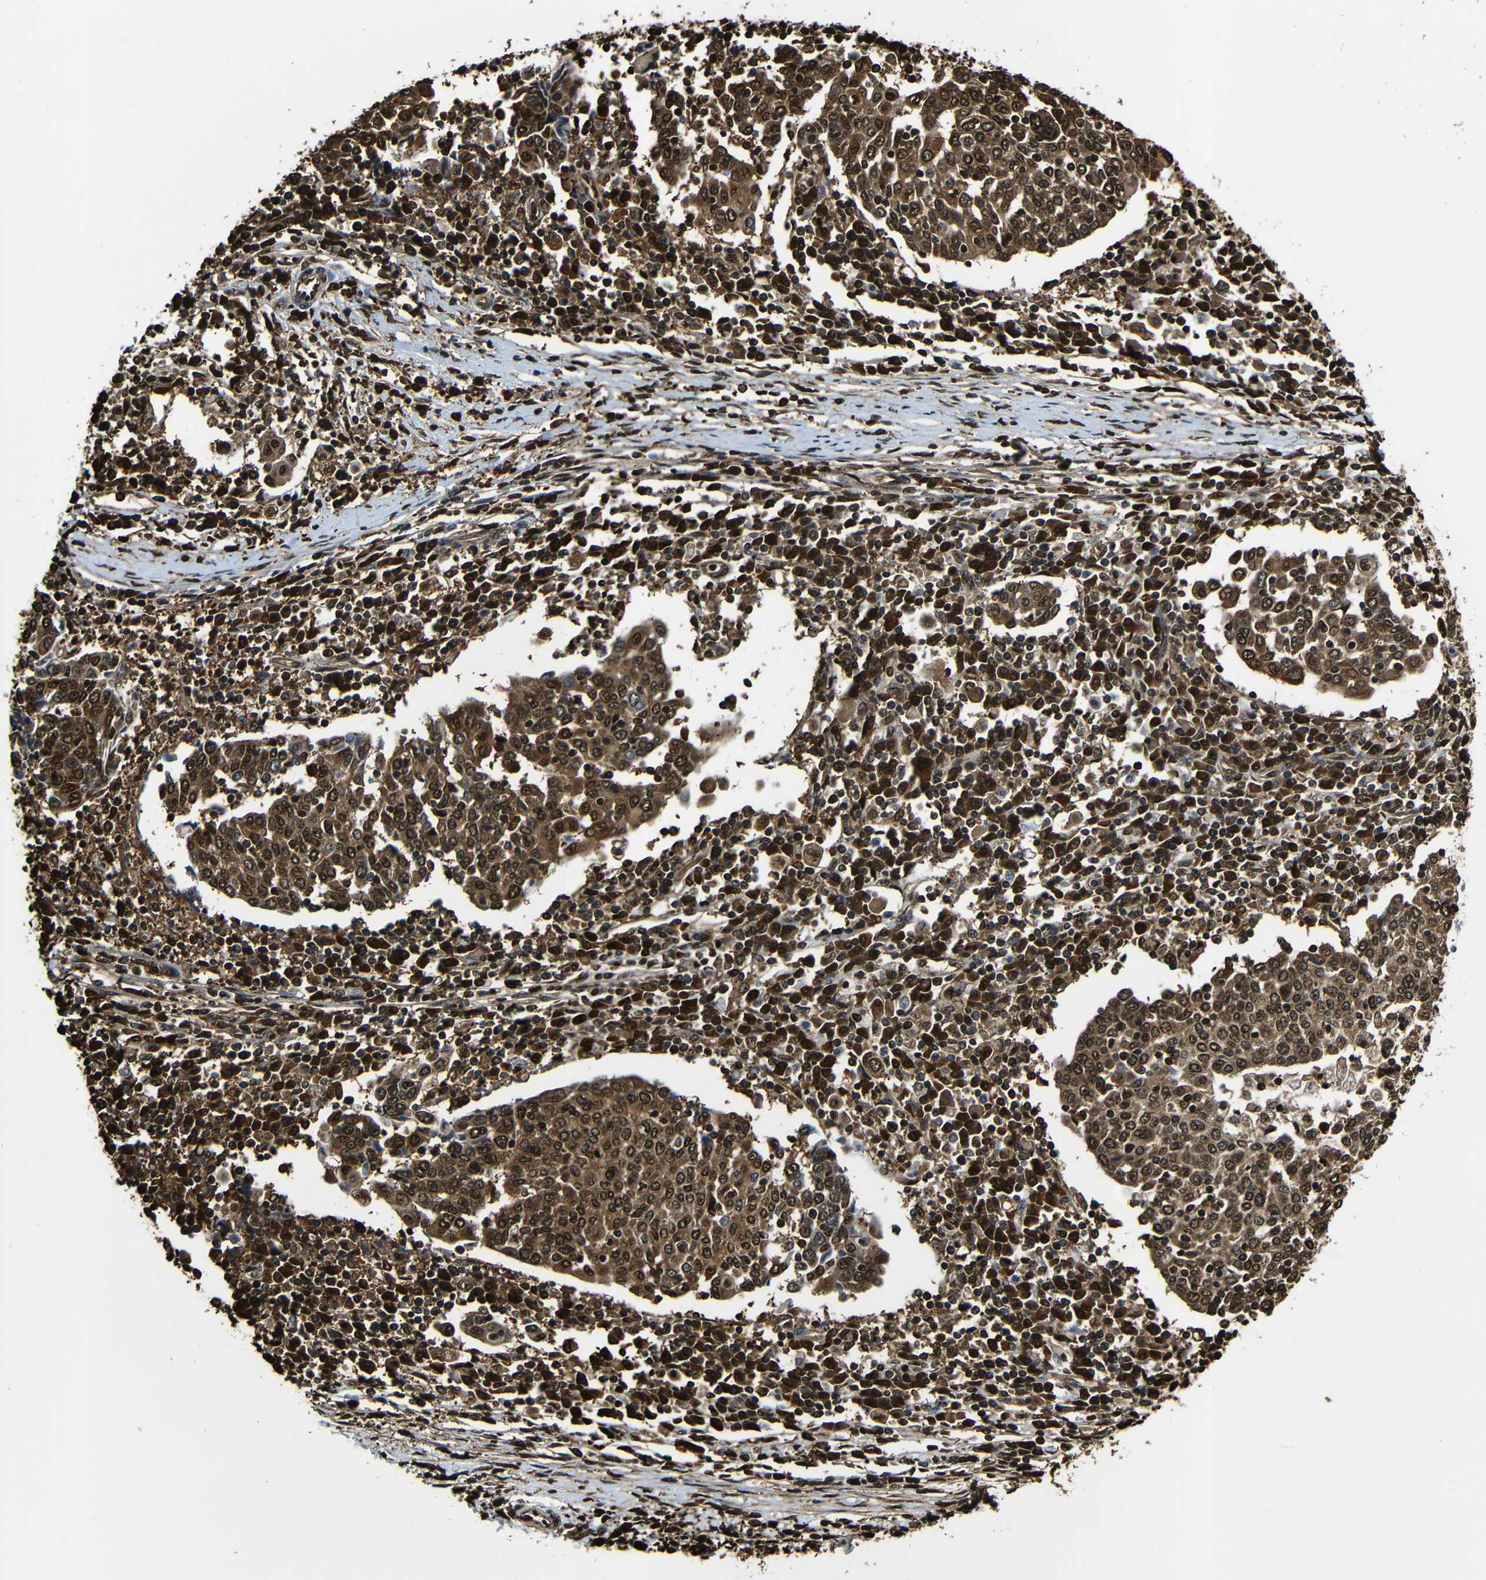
{"staining": {"intensity": "strong", "quantity": ">75%", "location": "cytoplasmic/membranous,nuclear"}, "tissue": "cervical cancer", "cell_type": "Tumor cells", "image_type": "cancer", "snomed": [{"axis": "morphology", "description": "Squamous cell carcinoma, NOS"}, {"axis": "topography", "description": "Cervix"}], "caption": "Immunohistochemistry (IHC) of squamous cell carcinoma (cervical) displays high levels of strong cytoplasmic/membranous and nuclear staining in about >75% of tumor cells.", "gene": "VCP", "patient": {"sex": "female", "age": 40}}